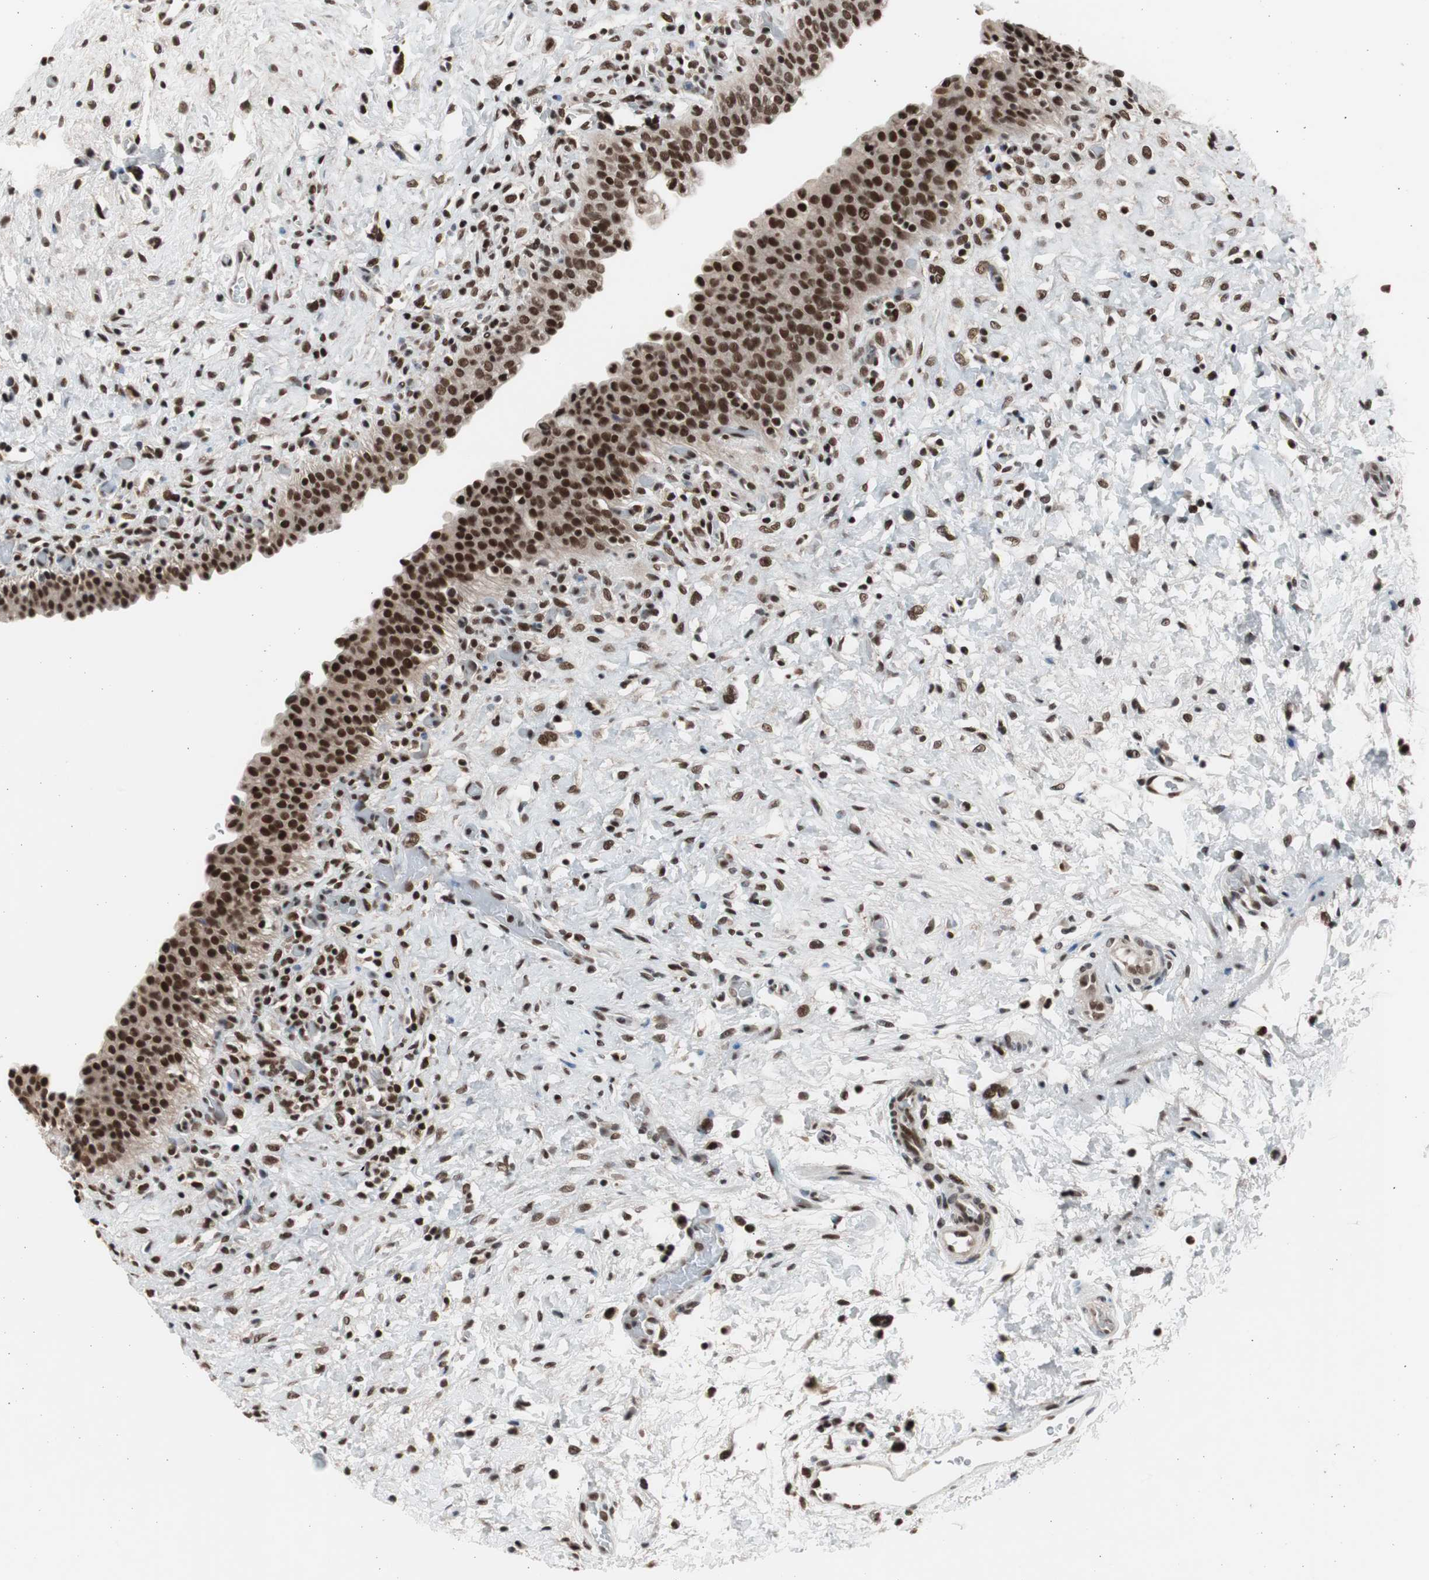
{"staining": {"intensity": "strong", "quantity": ">75%", "location": "nuclear"}, "tissue": "urinary bladder", "cell_type": "Urothelial cells", "image_type": "normal", "snomed": [{"axis": "morphology", "description": "Normal tissue, NOS"}, {"axis": "topography", "description": "Urinary bladder"}], "caption": "Brown immunohistochemical staining in benign human urinary bladder displays strong nuclear expression in approximately >75% of urothelial cells. (DAB = brown stain, brightfield microscopy at high magnification).", "gene": "RPA1", "patient": {"sex": "male", "age": 51}}